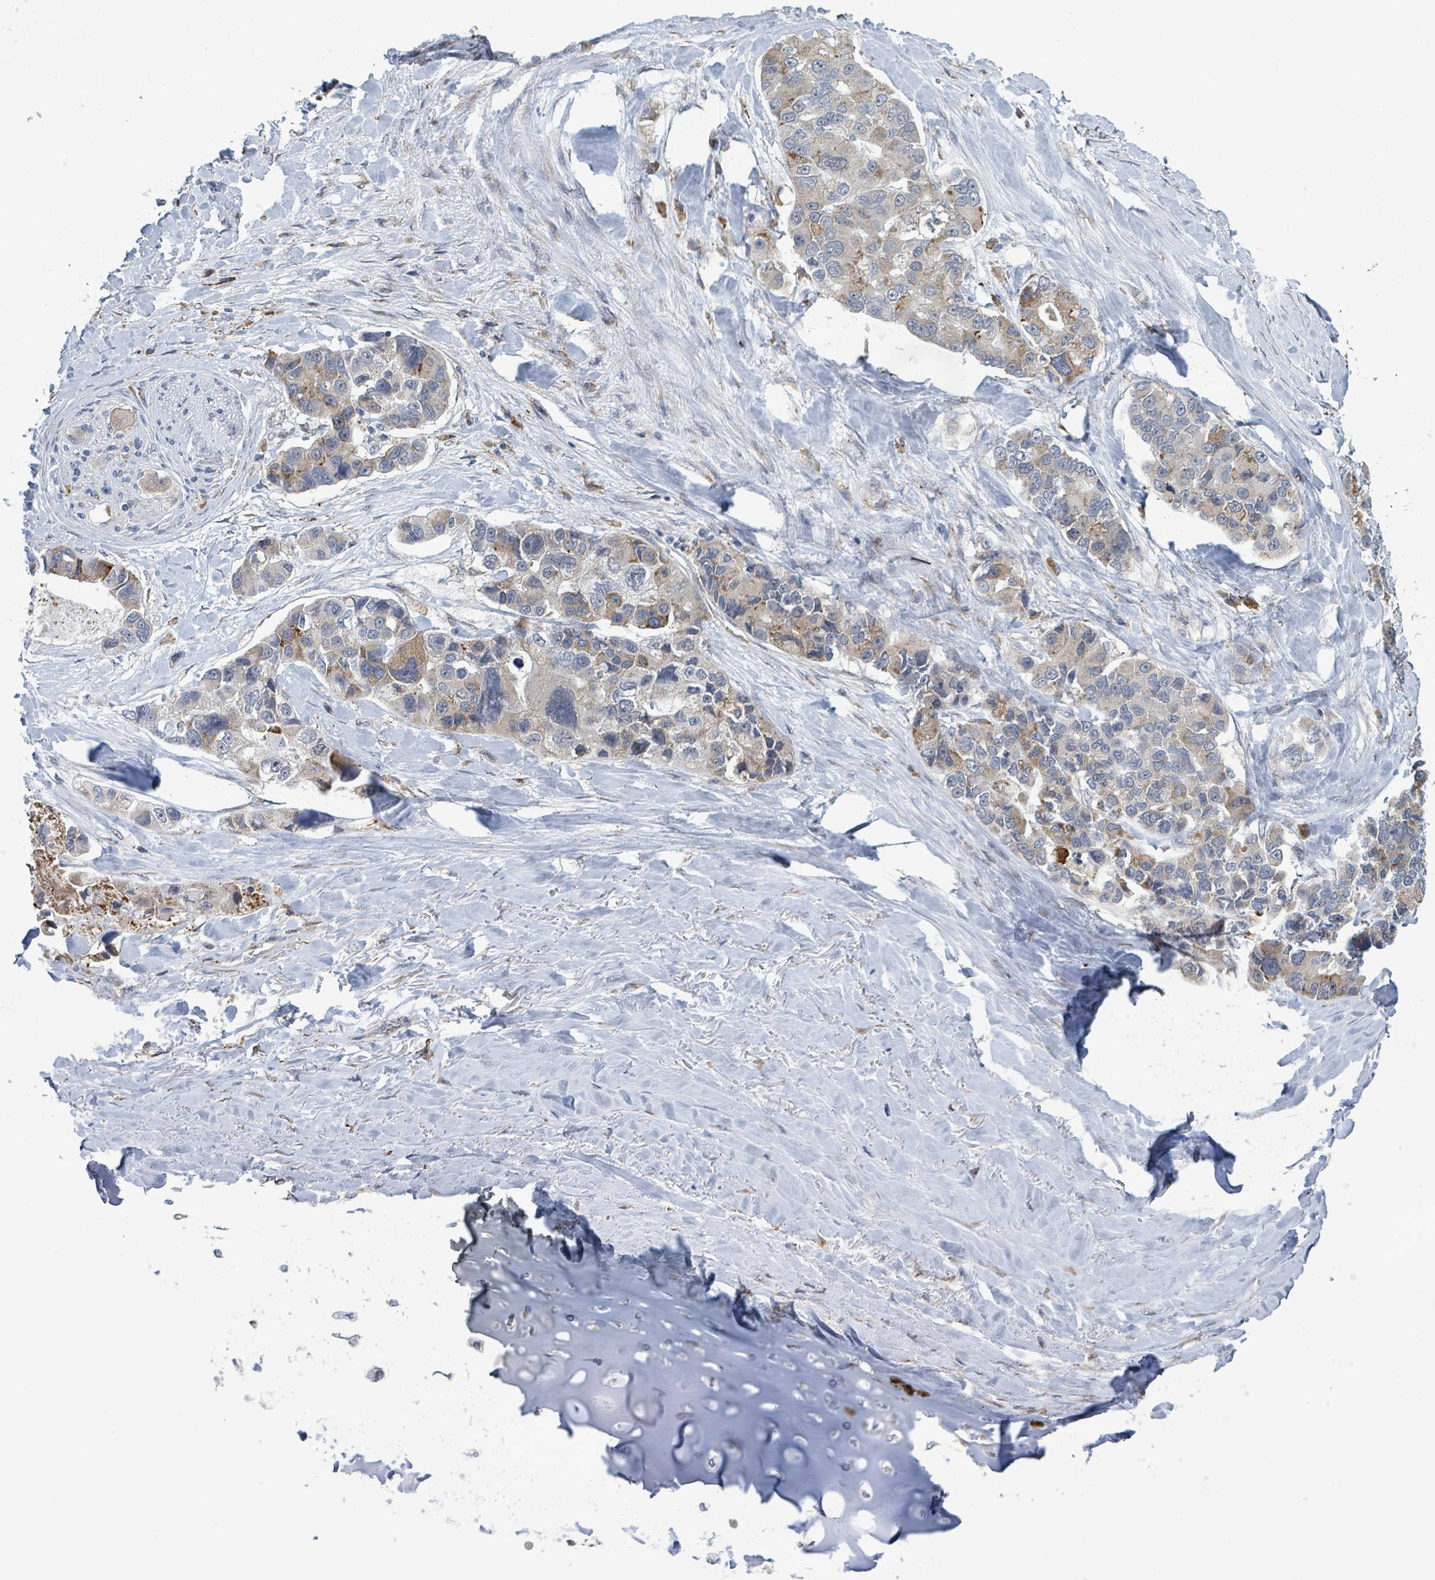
{"staining": {"intensity": "moderate", "quantity": "<25%", "location": "cytoplasmic/membranous"}, "tissue": "lung cancer", "cell_type": "Tumor cells", "image_type": "cancer", "snomed": [{"axis": "morphology", "description": "Adenocarcinoma, NOS"}, {"axis": "topography", "description": "Lung"}], "caption": "Lung adenocarcinoma was stained to show a protein in brown. There is low levels of moderate cytoplasmic/membranous staining in about <25% of tumor cells. Nuclei are stained in blue.", "gene": "SHROOM2", "patient": {"sex": "female", "age": 54}}